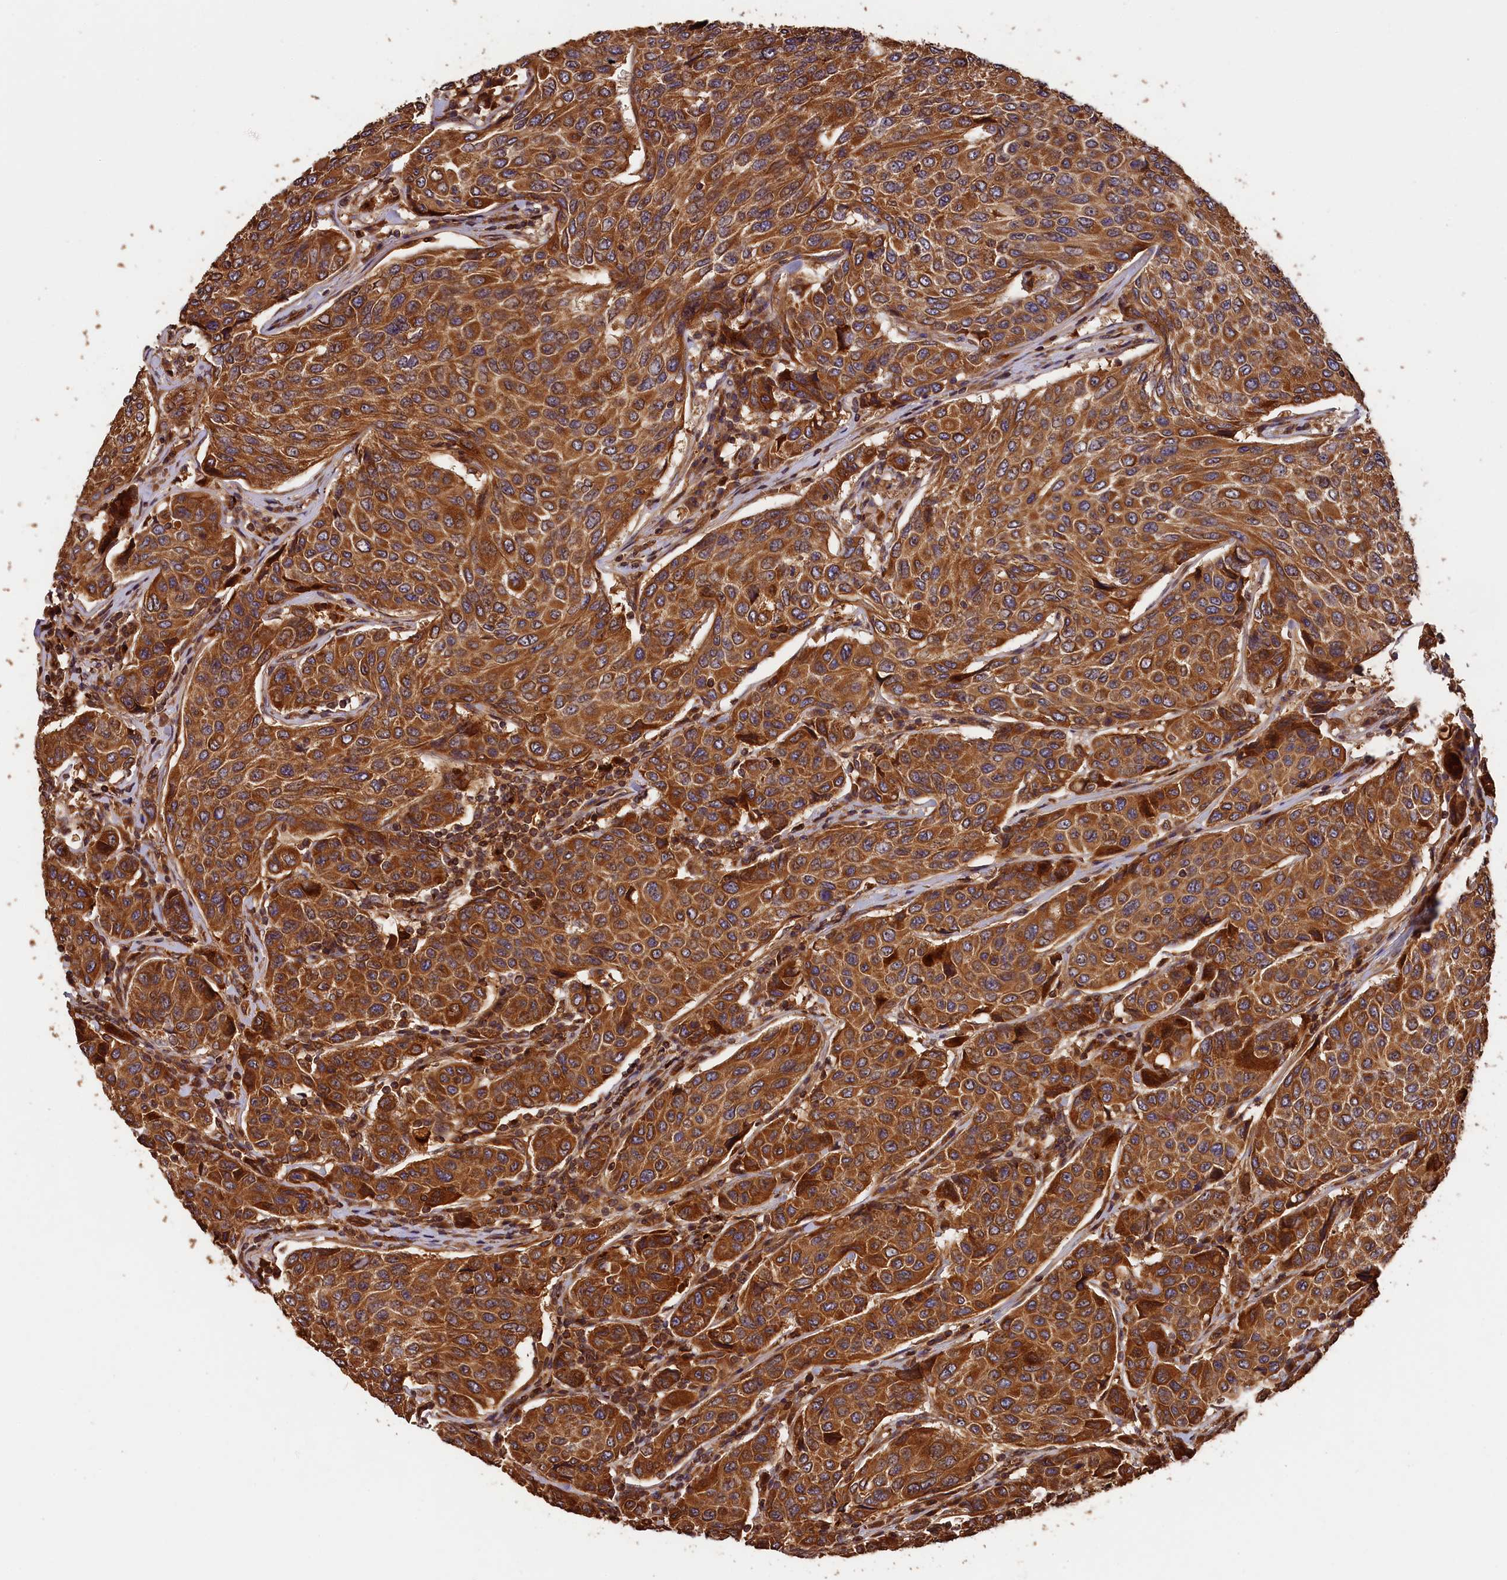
{"staining": {"intensity": "strong", "quantity": ">75%", "location": "cytoplasmic/membranous"}, "tissue": "breast cancer", "cell_type": "Tumor cells", "image_type": "cancer", "snomed": [{"axis": "morphology", "description": "Duct carcinoma"}, {"axis": "topography", "description": "Breast"}], "caption": "Breast intraductal carcinoma stained with a protein marker demonstrates strong staining in tumor cells.", "gene": "HMOX2", "patient": {"sex": "female", "age": 55}}